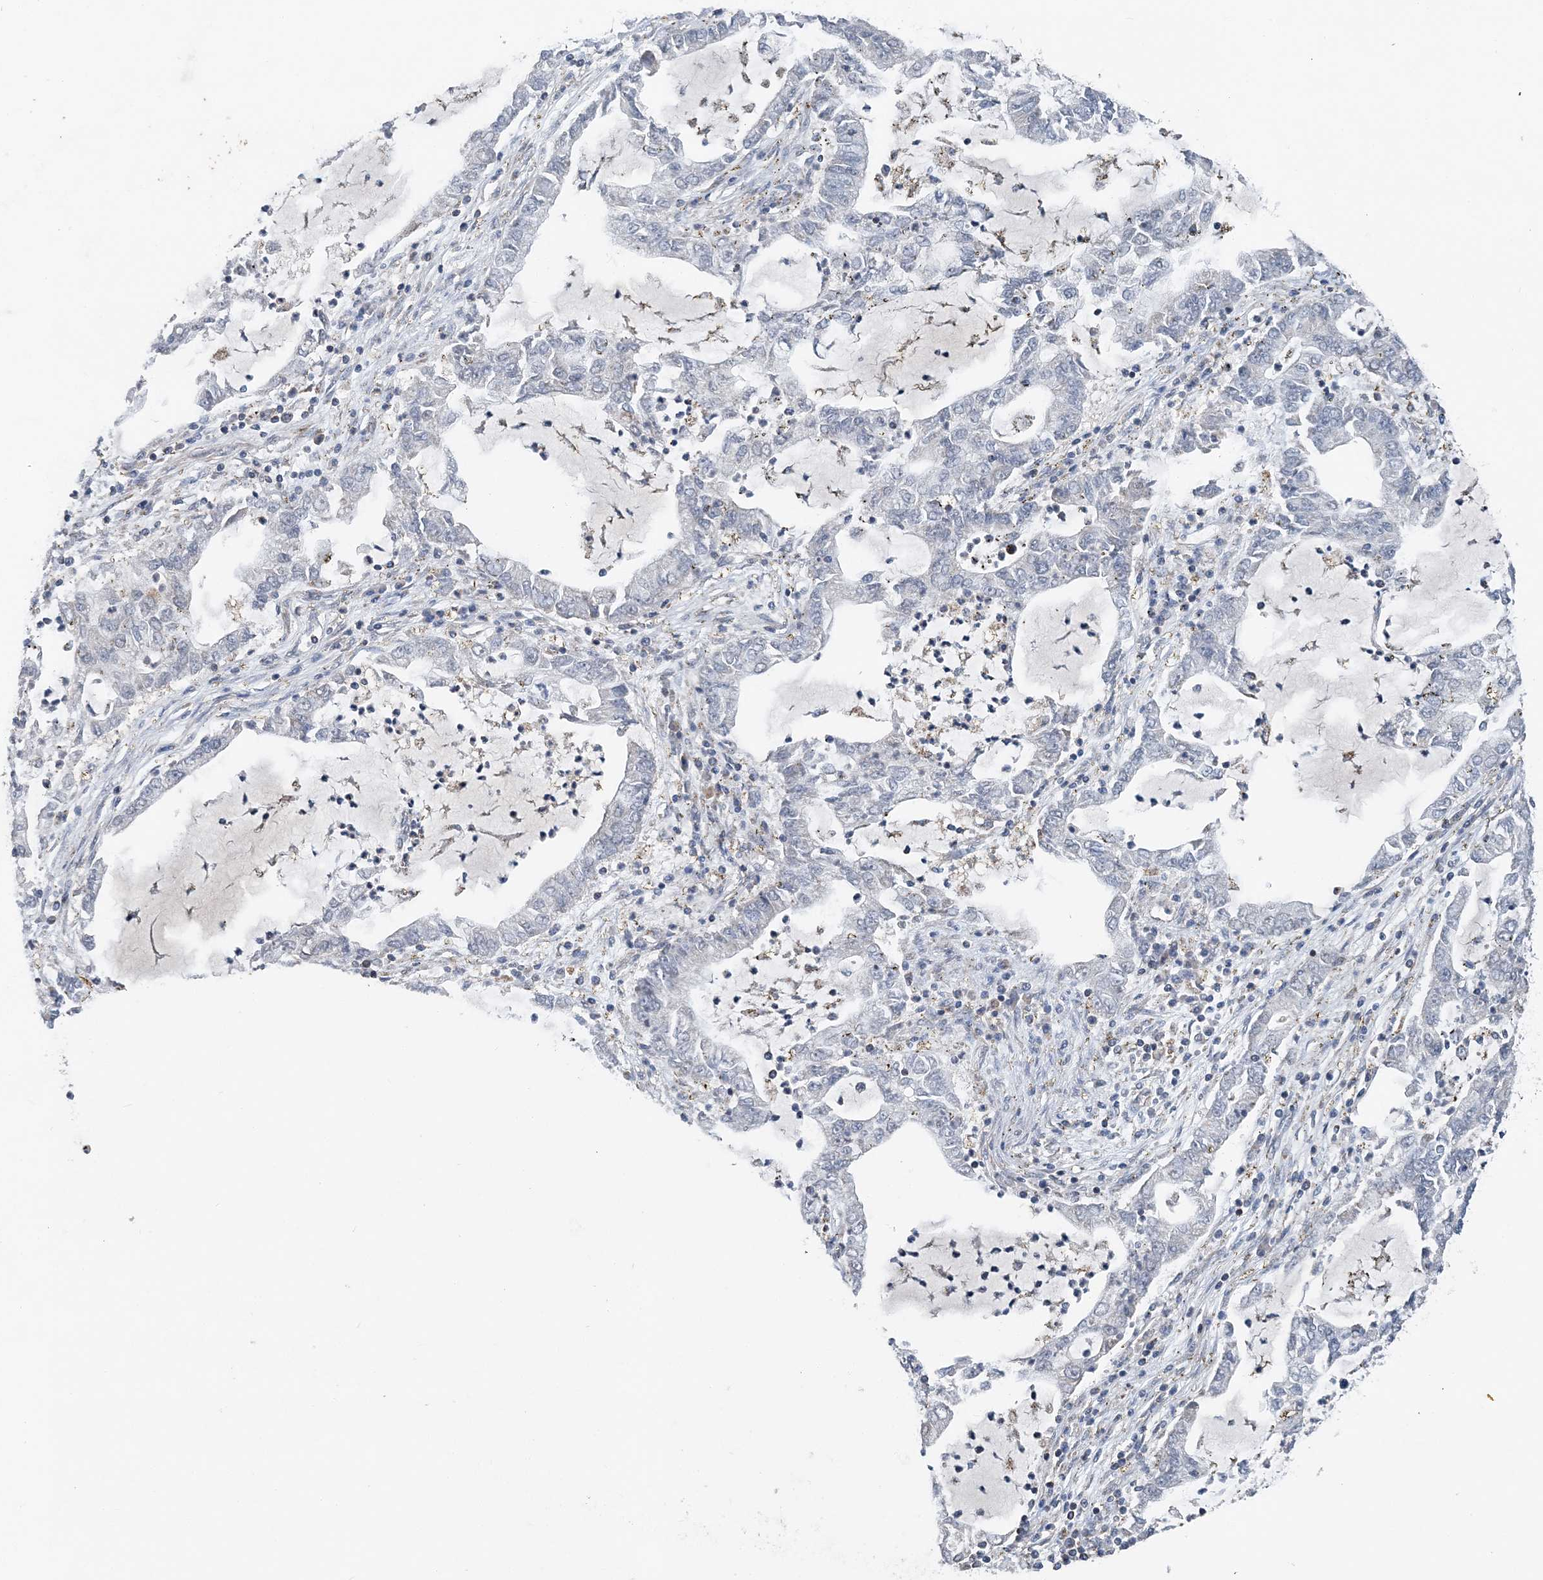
{"staining": {"intensity": "negative", "quantity": "none", "location": "none"}, "tissue": "lung cancer", "cell_type": "Tumor cells", "image_type": "cancer", "snomed": [{"axis": "morphology", "description": "Adenocarcinoma, NOS"}, {"axis": "topography", "description": "Lung"}], "caption": "A histopathology image of adenocarcinoma (lung) stained for a protein displays no brown staining in tumor cells. (Brightfield microscopy of DAB (3,3'-diaminobenzidine) immunohistochemistry at high magnification).", "gene": "SPRY2", "patient": {"sex": "female", "age": 51}}